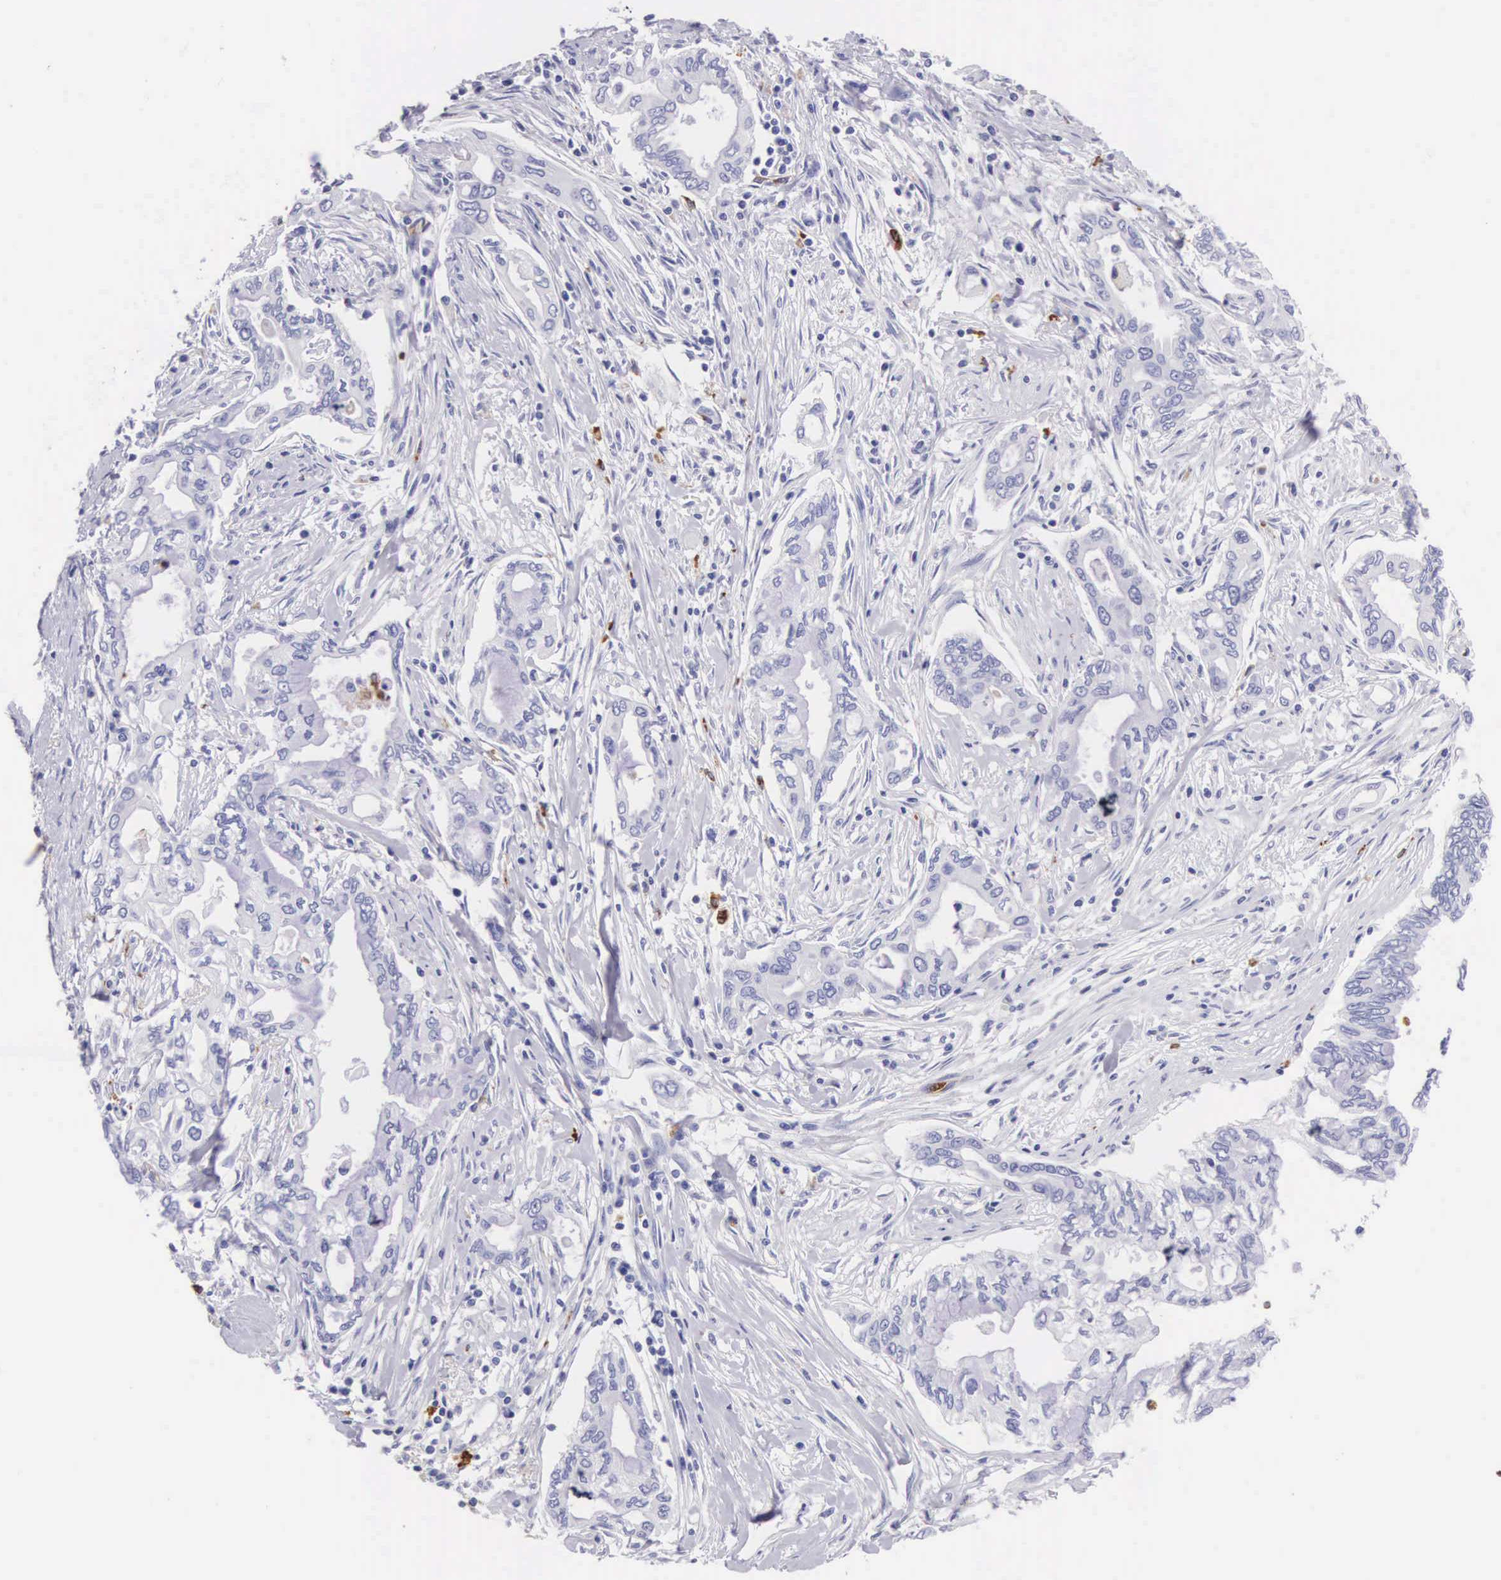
{"staining": {"intensity": "negative", "quantity": "none", "location": "none"}, "tissue": "pancreatic cancer", "cell_type": "Tumor cells", "image_type": "cancer", "snomed": [{"axis": "morphology", "description": "Adenocarcinoma, NOS"}, {"axis": "topography", "description": "Pancreas"}], "caption": "A high-resolution histopathology image shows immunohistochemistry staining of adenocarcinoma (pancreatic), which reveals no significant positivity in tumor cells.", "gene": "FCN1", "patient": {"sex": "female", "age": 57}}